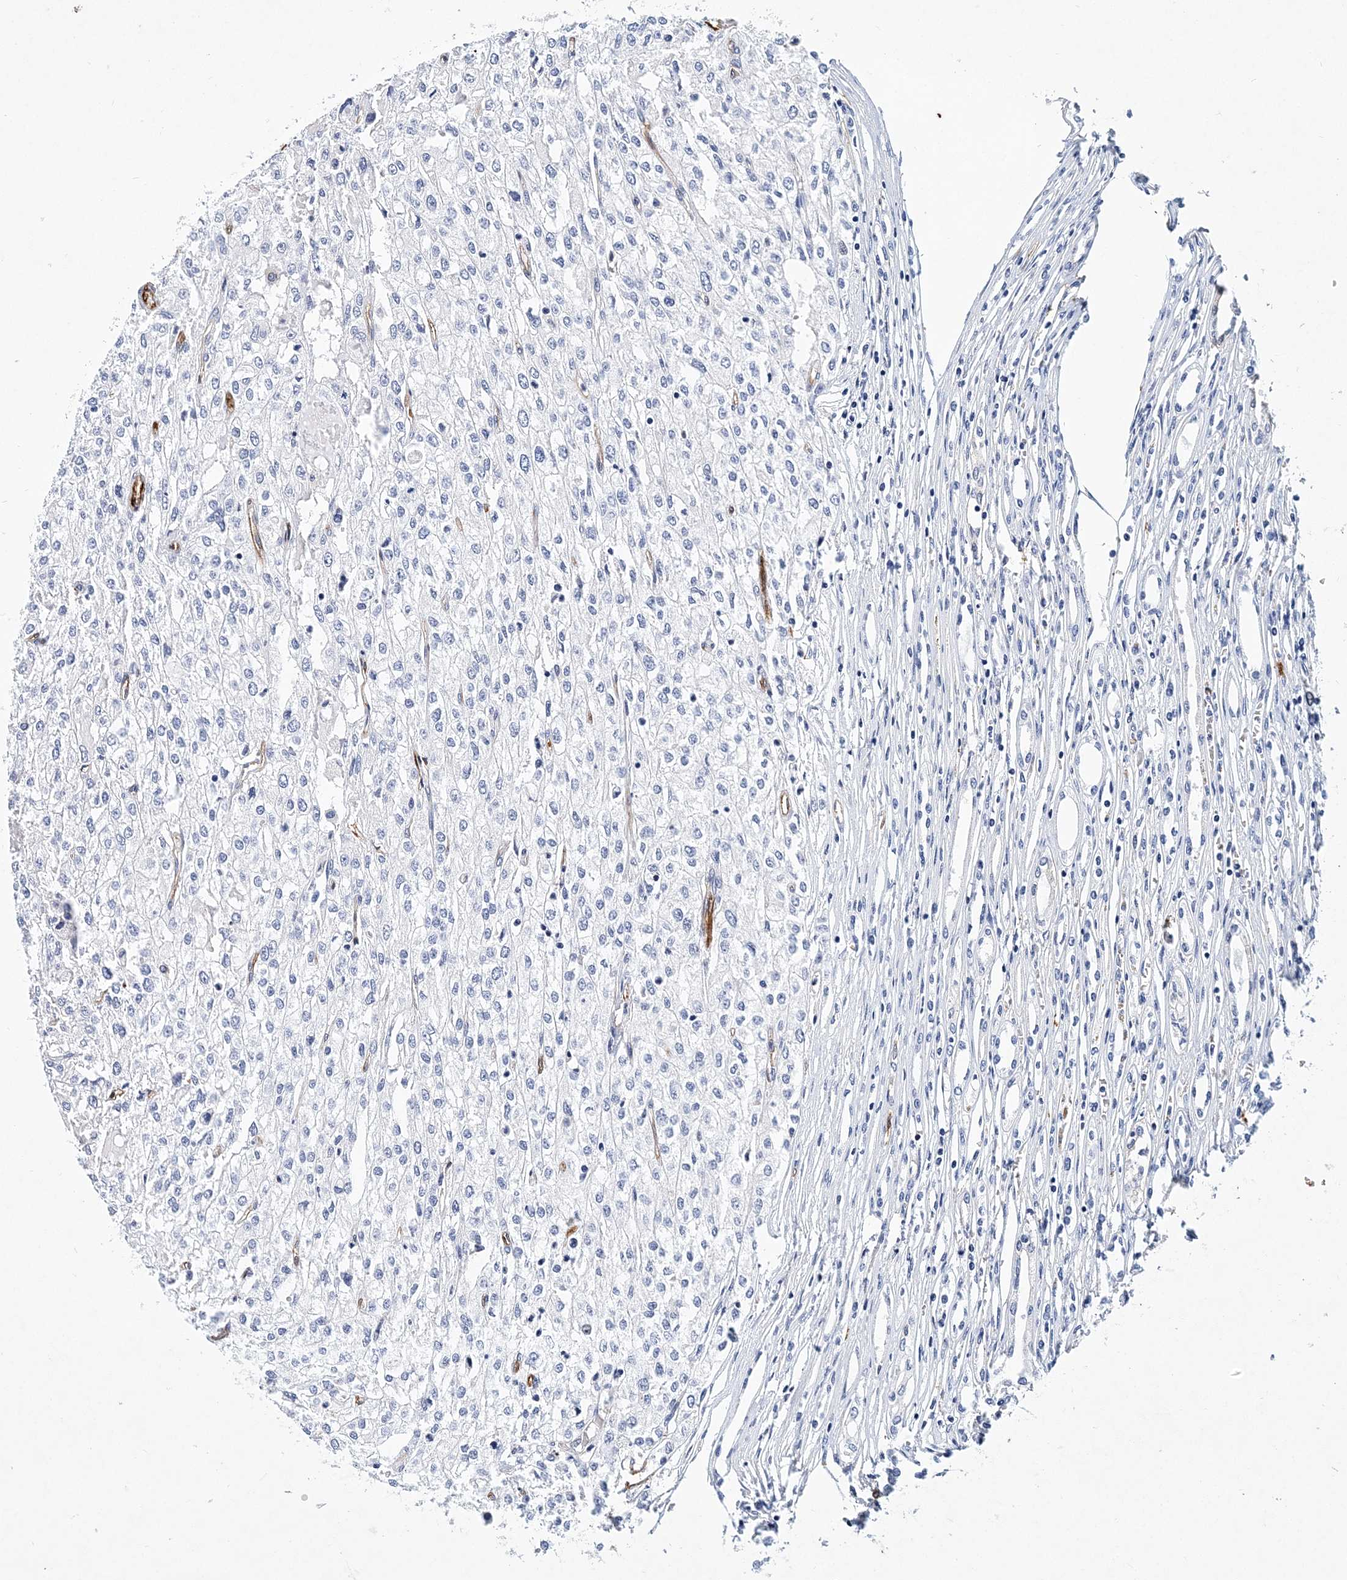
{"staining": {"intensity": "negative", "quantity": "none", "location": "none"}, "tissue": "renal cancer", "cell_type": "Tumor cells", "image_type": "cancer", "snomed": [{"axis": "morphology", "description": "Adenocarcinoma, NOS"}, {"axis": "topography", "description": "Kidney"}], "caption": "Micrograph shows no significant protein staining in tumor cells of renal adenocarcinoma.", "gene": "ITGA2B", "patient": {"sex": "female", "age": 54}}